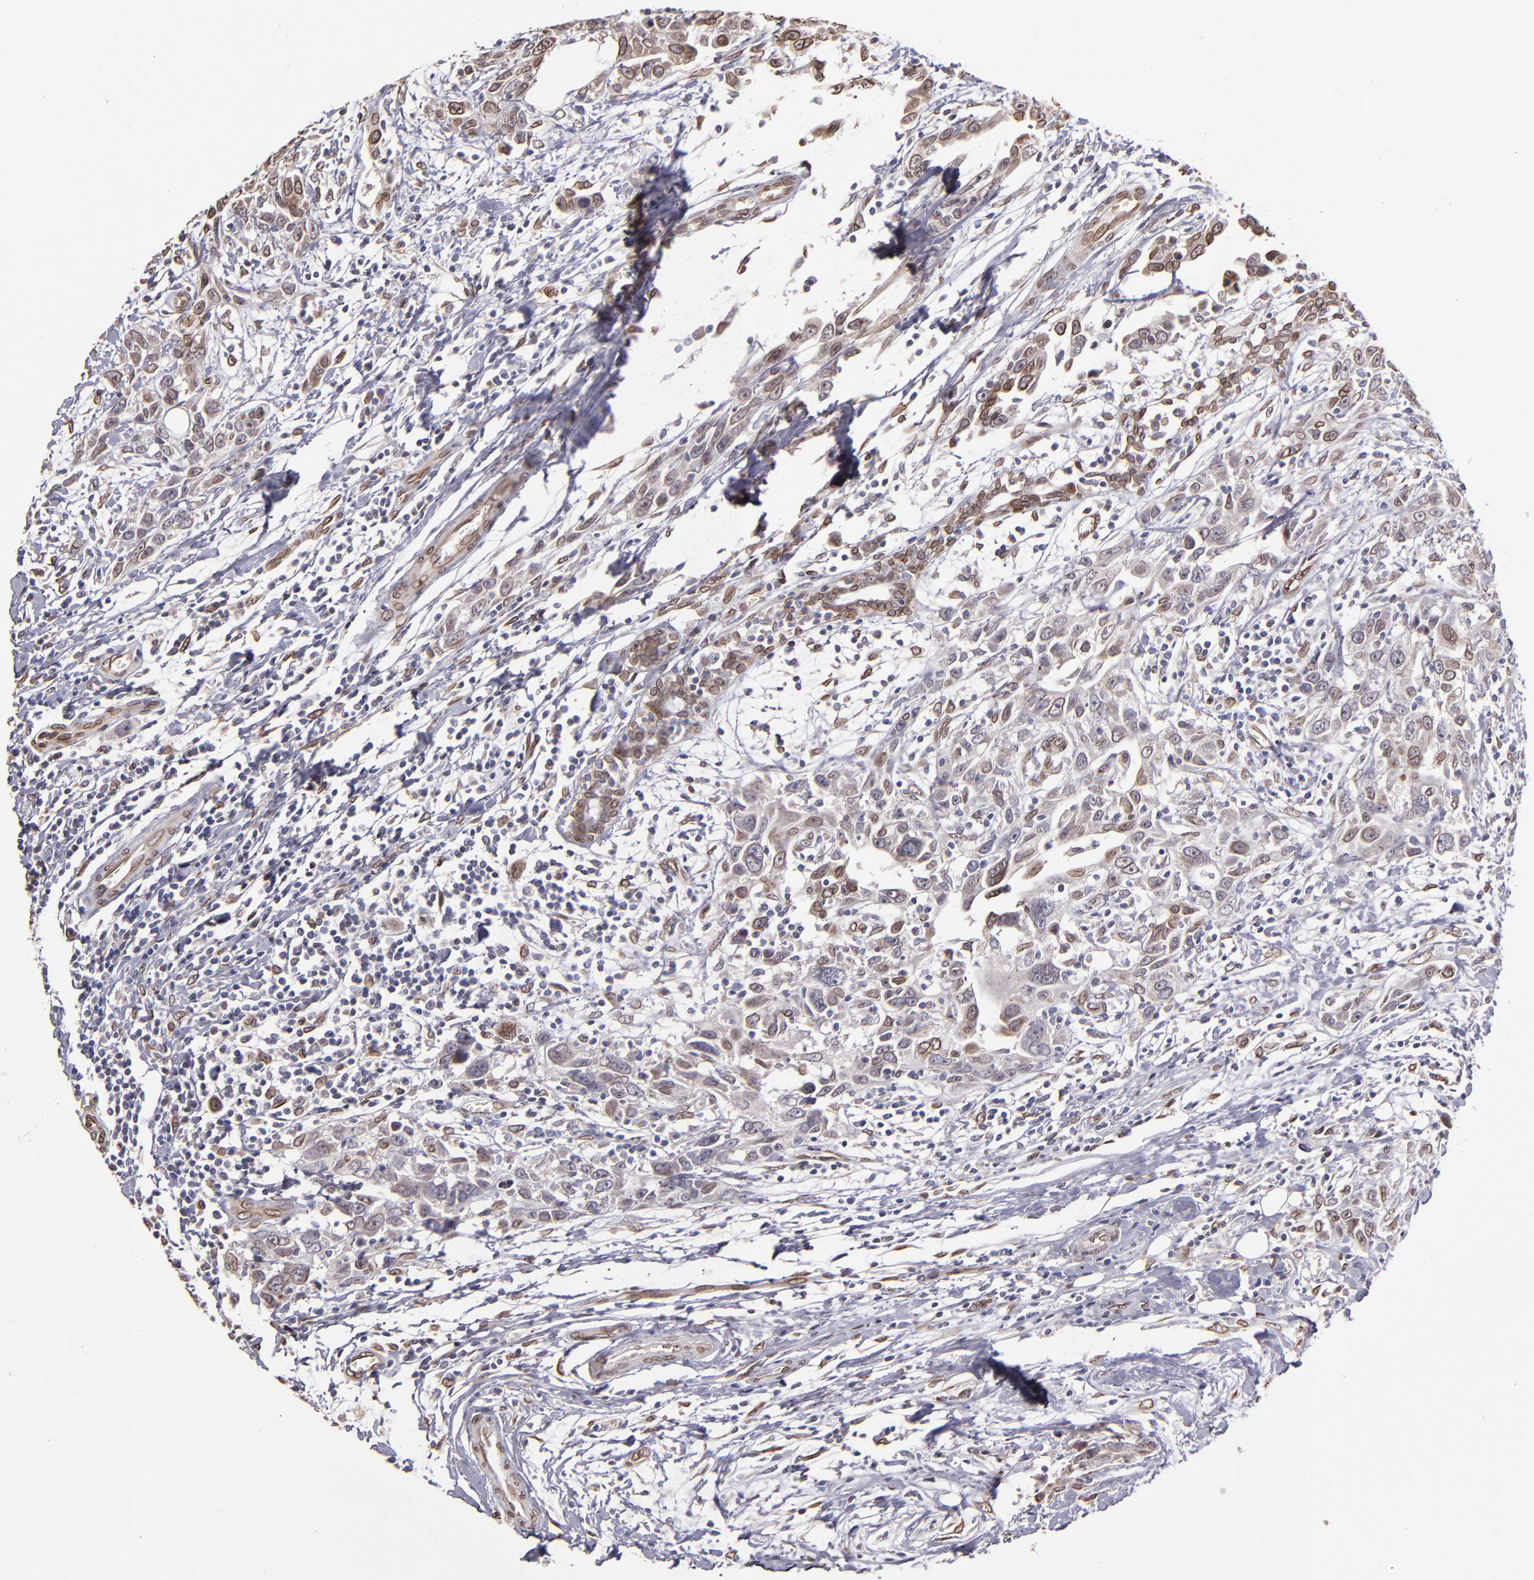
{"staining": {"intensity": "weak", "quantity": ">75%", "location": "cytoplasmic/membranous,nuclear"}, "tissue": "breast cancer", "cell_type": "Tumor cells", "image_type": "cancer", "snomed": [{"axis": "morphology", "description": "Duct carcinoma"}, {"axis": "topography", "description": "Breast"}], "caption": "An image of breast infiltrating ductal carcinoma stained for a protein demonstrates weak cytoplasmic/membranous and nuclear brown staining in tumor cells.", "gene": "PUM3", "patient": {"sex": "female", "age": 50}}